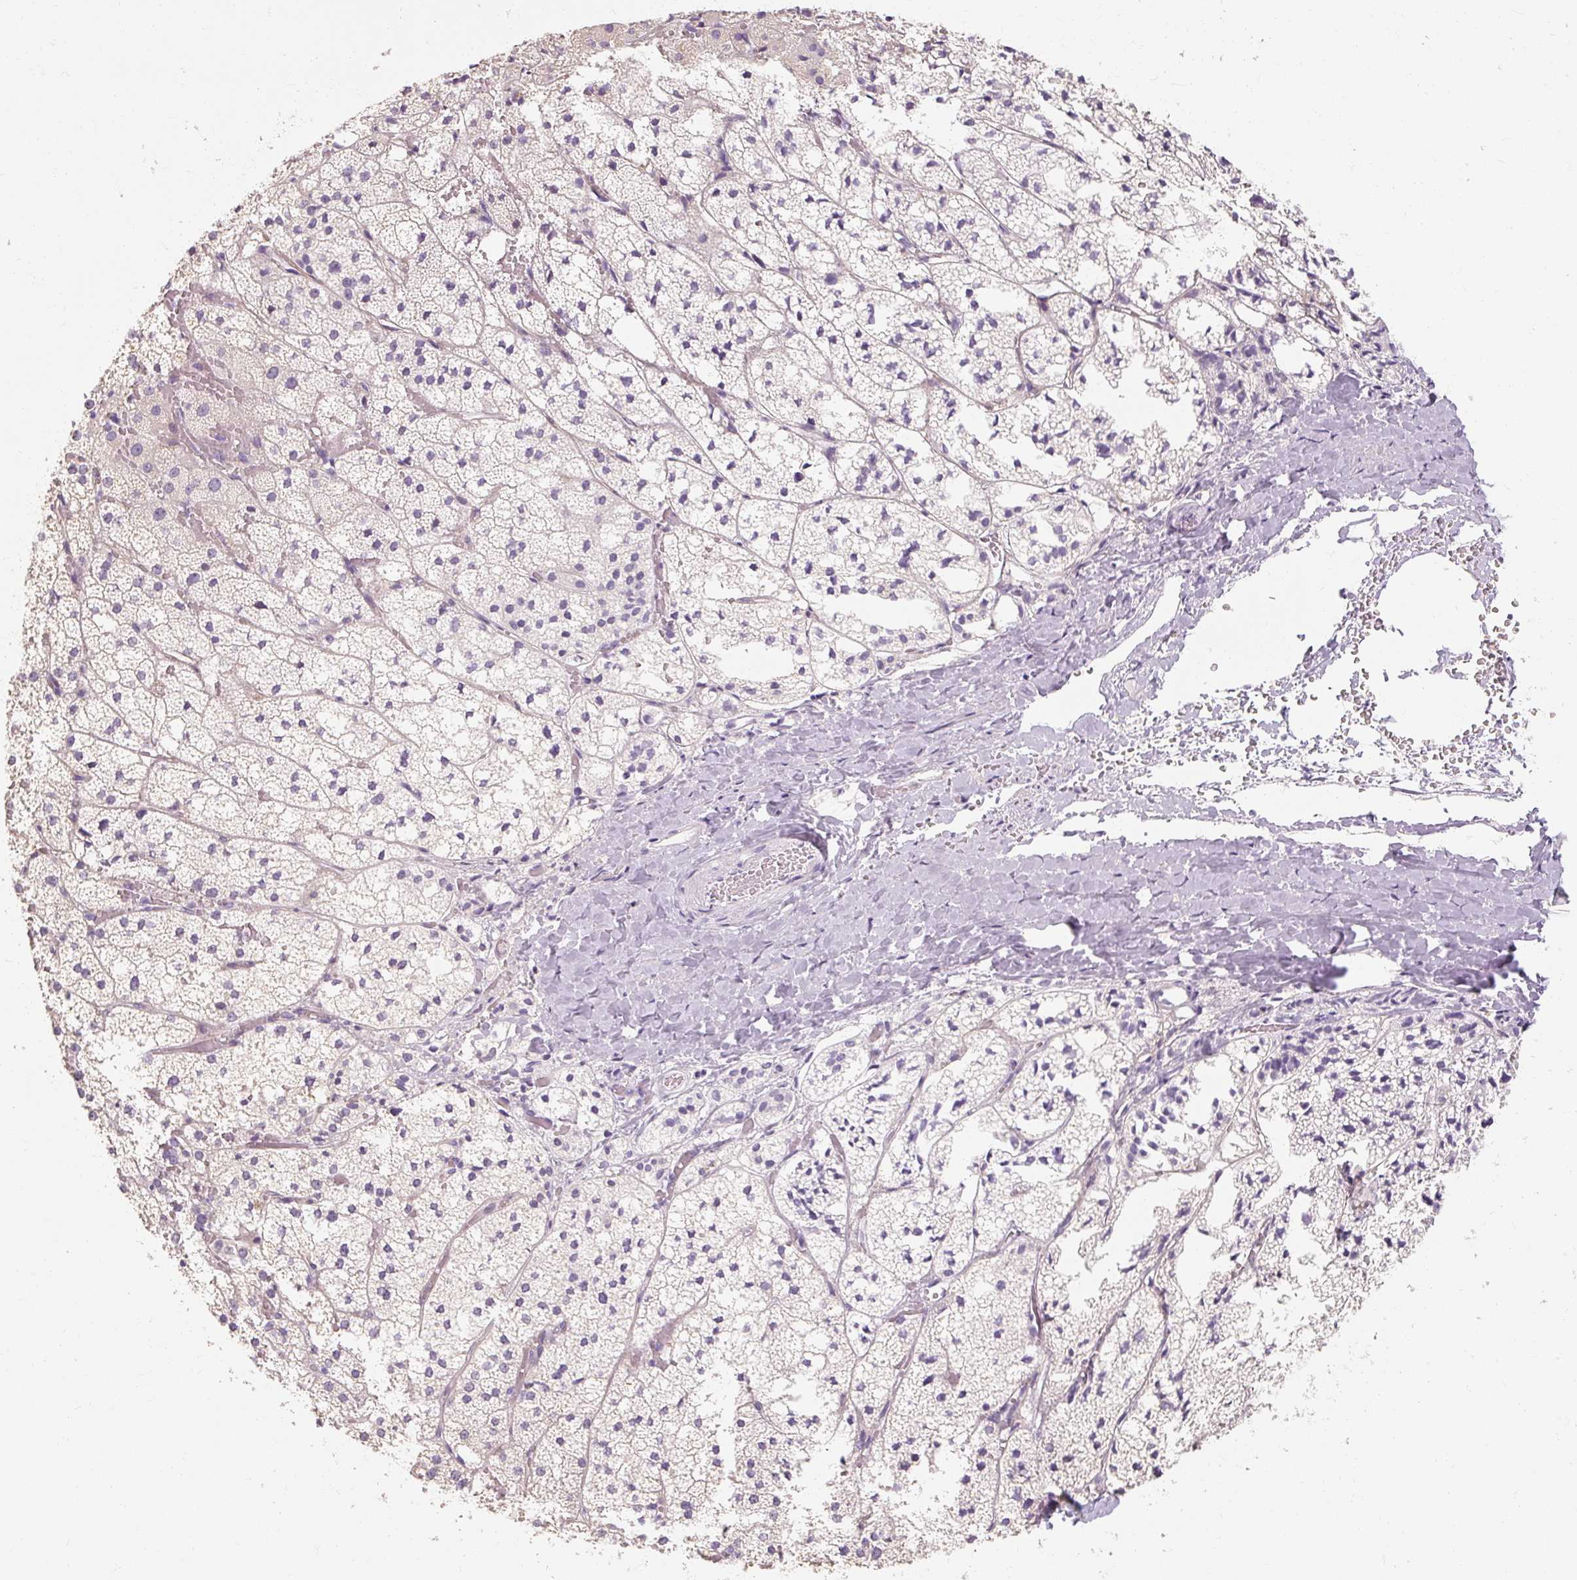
{"staining": {"intensity": "negative", "quantity": "none", "location": "none"}, "tissue": "adrenal gland", "cell_type": "Glandular cells", "image_type": "normal", "snomed": [{"axis": "morphology", "description": "Normal tissue, NOS"}, {"axis": "topography", "description": "Adrenal gland"}], "caption": "Immunohistochemistry of benign adrenal gland shows no positivity in glandular cells.", "gene": "NFE2L3", "patient": {"sex": "male", "age": 53}}